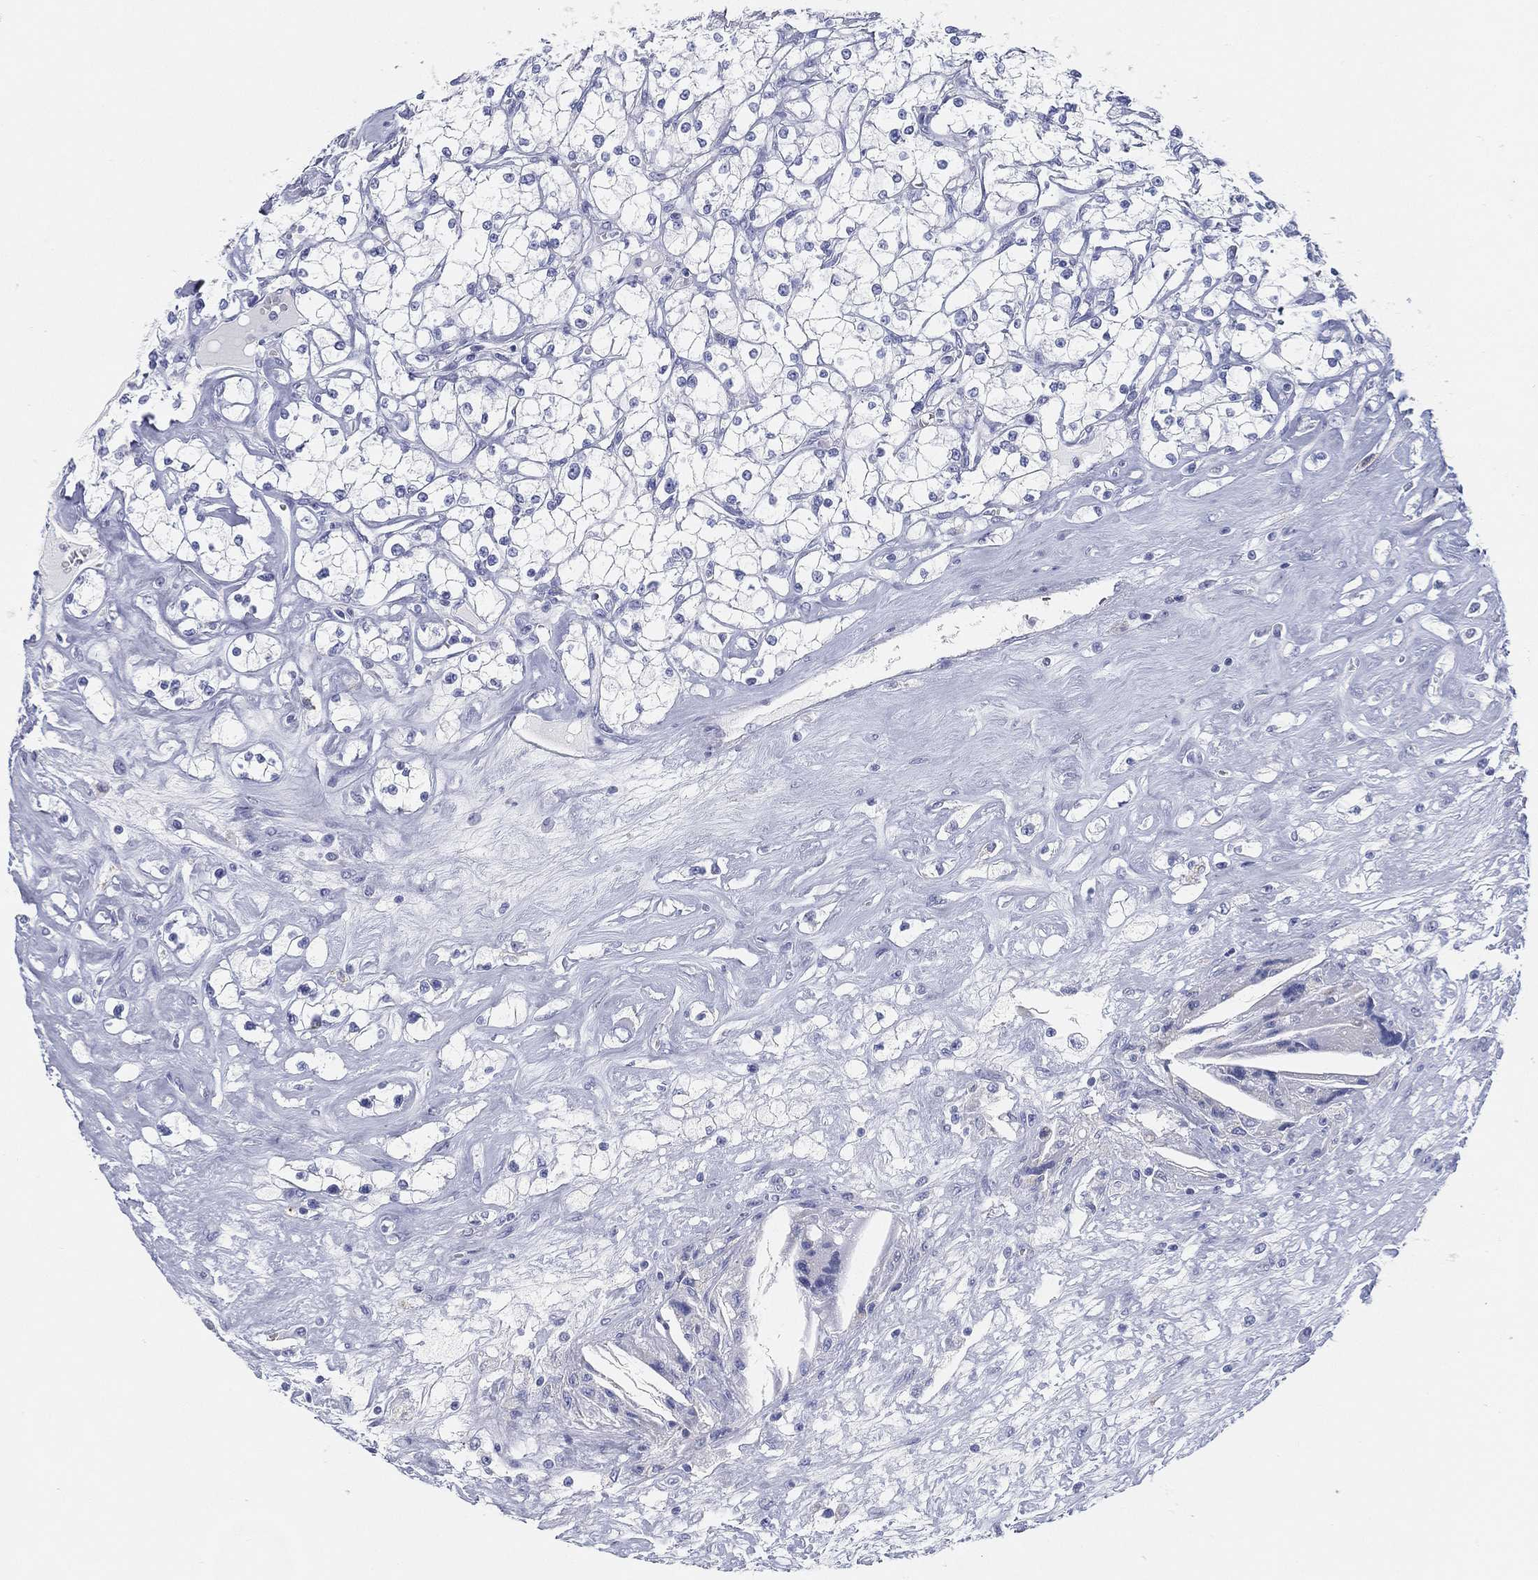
{"staining": {"intensity": "negative", "quantity": "none", "location": "none"}, "tissue": "renal cancer", "cell_type": "Tumor cells", "image_type": "cancer", "snomed": [{"axis": "morphology", "description": "Adenocarcinoma, NOS"}, {"axis": "topography", "description": "Kidney"}], "caption": "Immunohistochemistry micrograph of adenocarcinoma (renal) stained for a protein (brown), which exhibits no positivity in tumor cells.", "gene": "GPR61", "patient": {"sex": "male", "age": 67}}